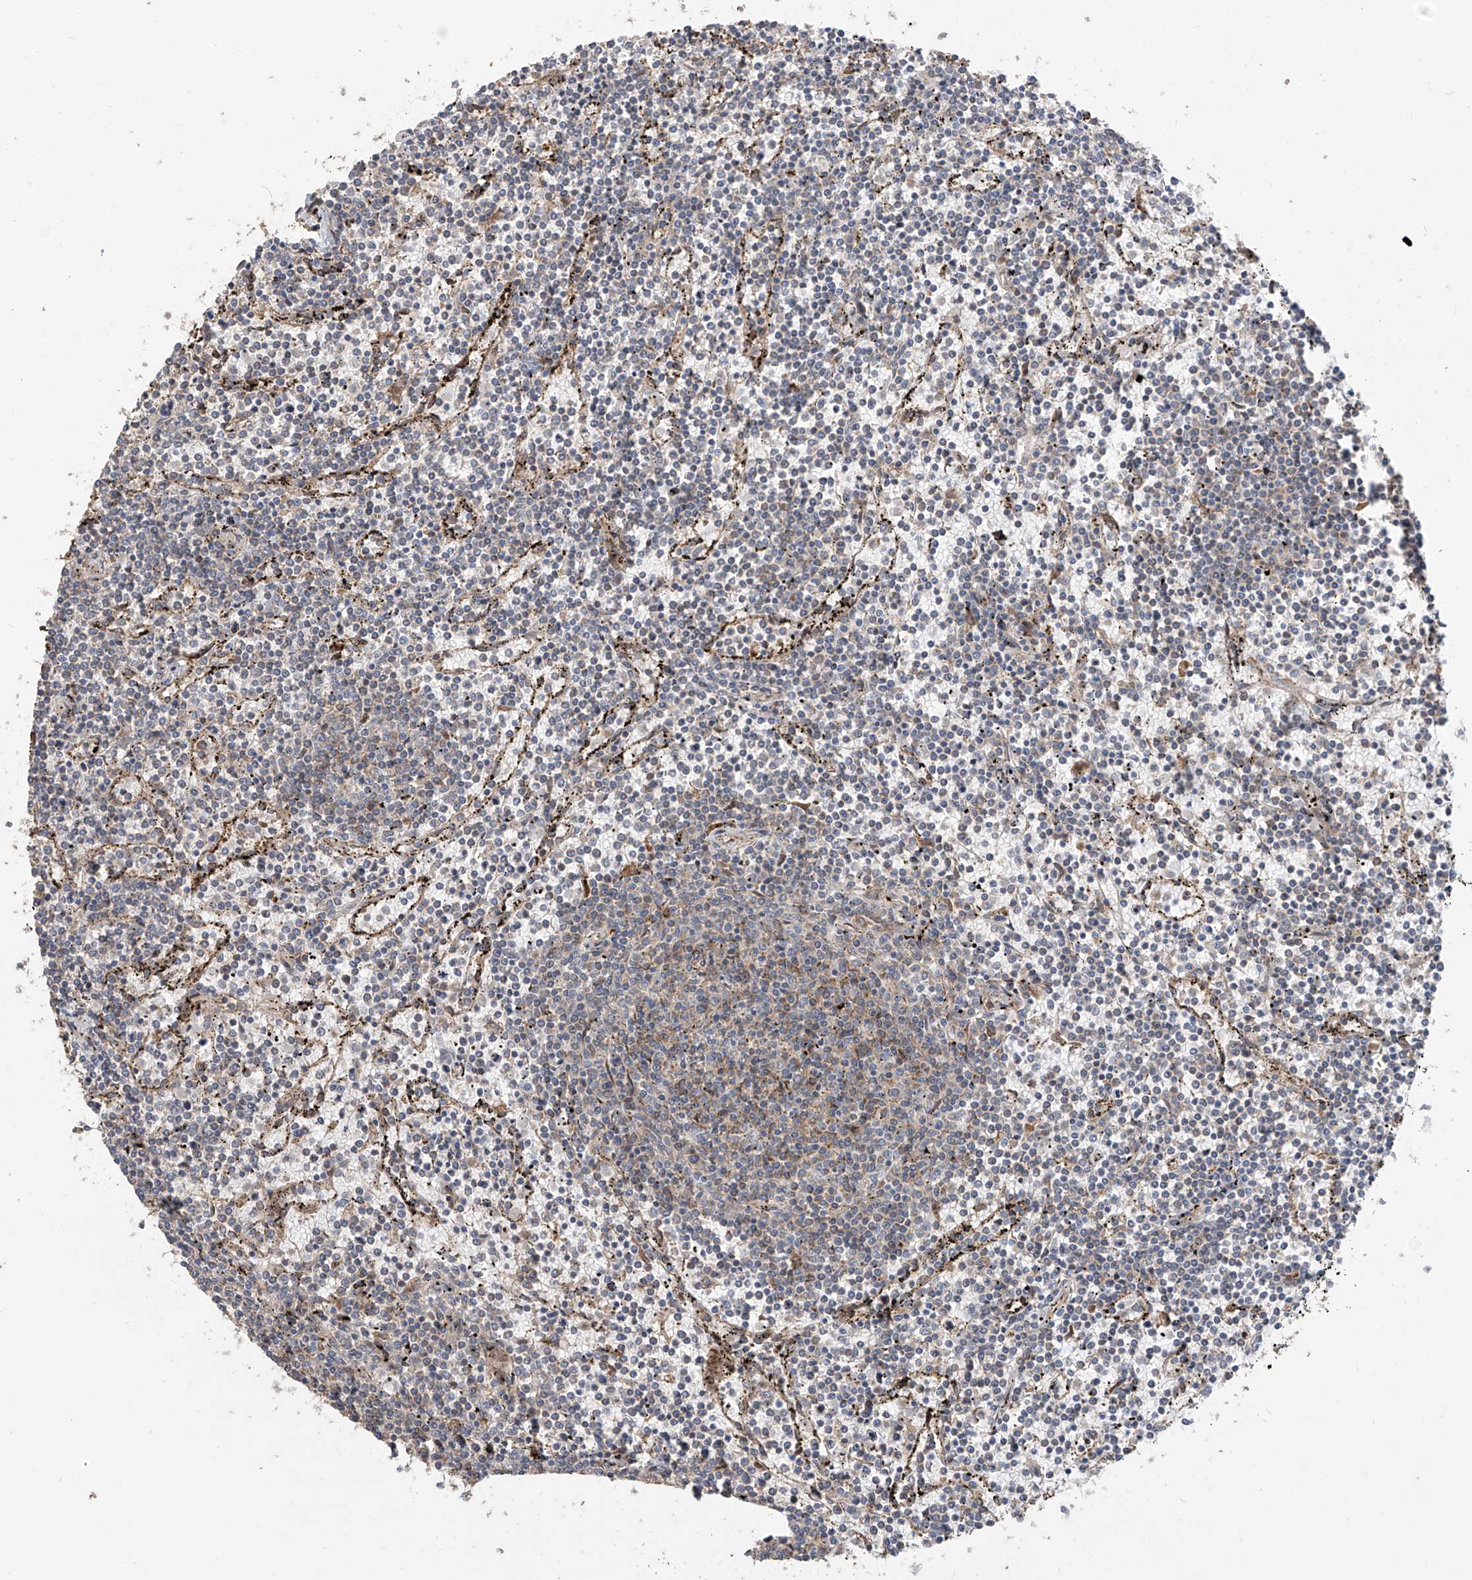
{"staining": {"intensity": "negative", "quantity": "none", "location": "none"}, "tissue": "lymphoma", "cell_type": "Tumor cells", "image_type": "cancer", "snomed": [{"axis": "morphology", "description": "Malignant lymphoma, non-Hodgkin's type, Low grade"}, {"axis": "topography", "description": "Spleen"}], "caption": "This is an immunohistochemistry (IHC) image of human malignant lymphoma, non-Hodgkin's type (low-grade). There is no positivity in tumor cells.", "gene": "ABTB1", "patient": {"sex": "female", "age": 50}}